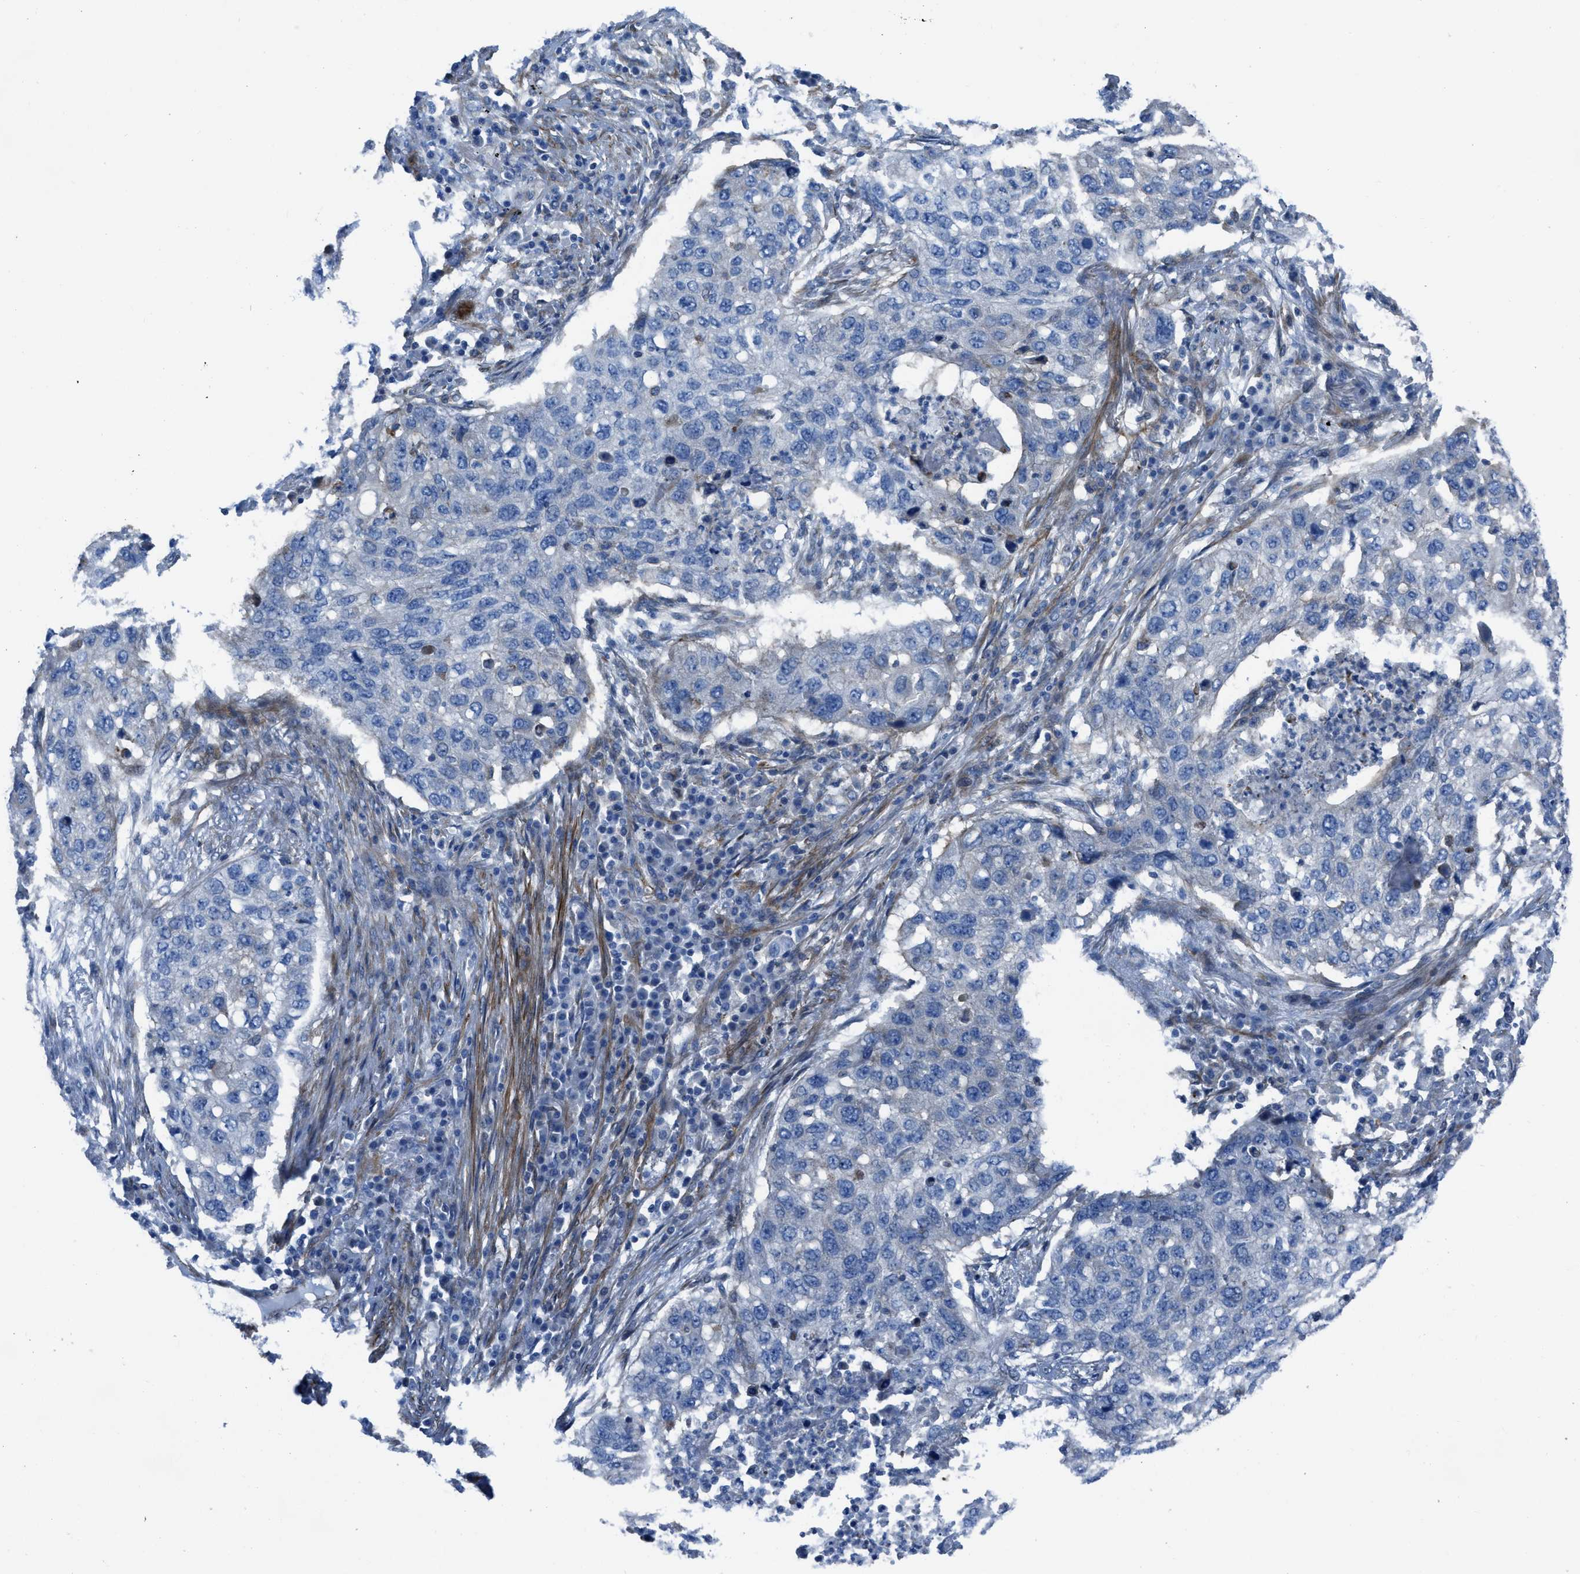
{"staining": {"intensity": "negative", "quantity": "none", "location": "none"}, "tissue": "lung cancer", "cell_type": "Tumor cells", "image_type": "cancer", "snomed": [{"axis": "morphology", "description": "Squamous cell carcinoma, NOS"}, {"axis": "topography", "description": "Lung"}], "caption": "Immunohistochemistry (IHC) histopathology image of lung cancer stained for a protein (brown), which reveals no staining in tumor cells.", "gene": "KCNH7", "patient": {"sex": "female", "age": 63}}